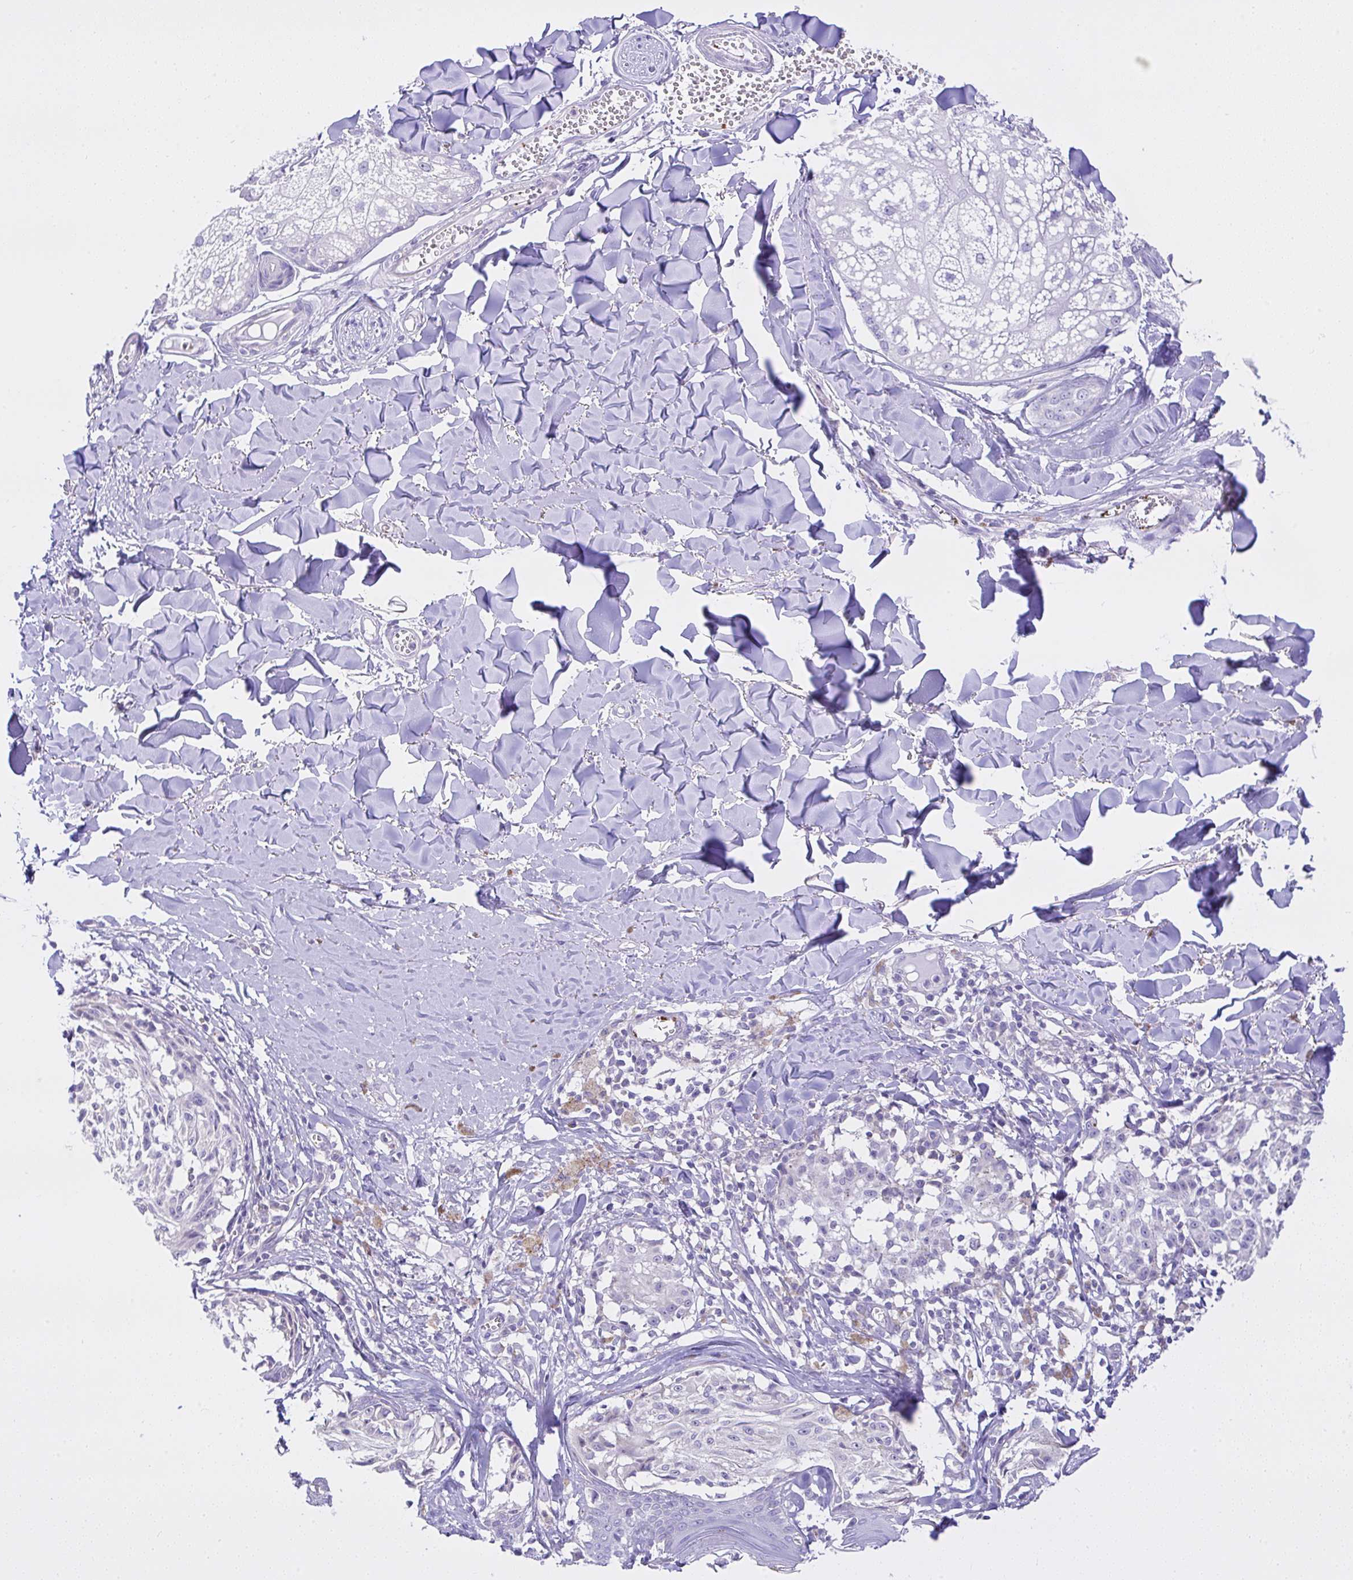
{"staining": {"intensity": "negative", "quantity": "none", "location": "none"}, "tissue": "melanoma", "cell_type": "Tumor cells", "image_type": "cancer", "snomed": [{"axis": "morphology", "description": "Malignant melanoma, NOS"}, {"axis": "topography", "description": "Skin"}], "caption": "A histopathology image of human malignant melanoma is negative for staining in tumor cells.", "gene": "CCDC142", "patient": {"sex": "female", "age": 43}}